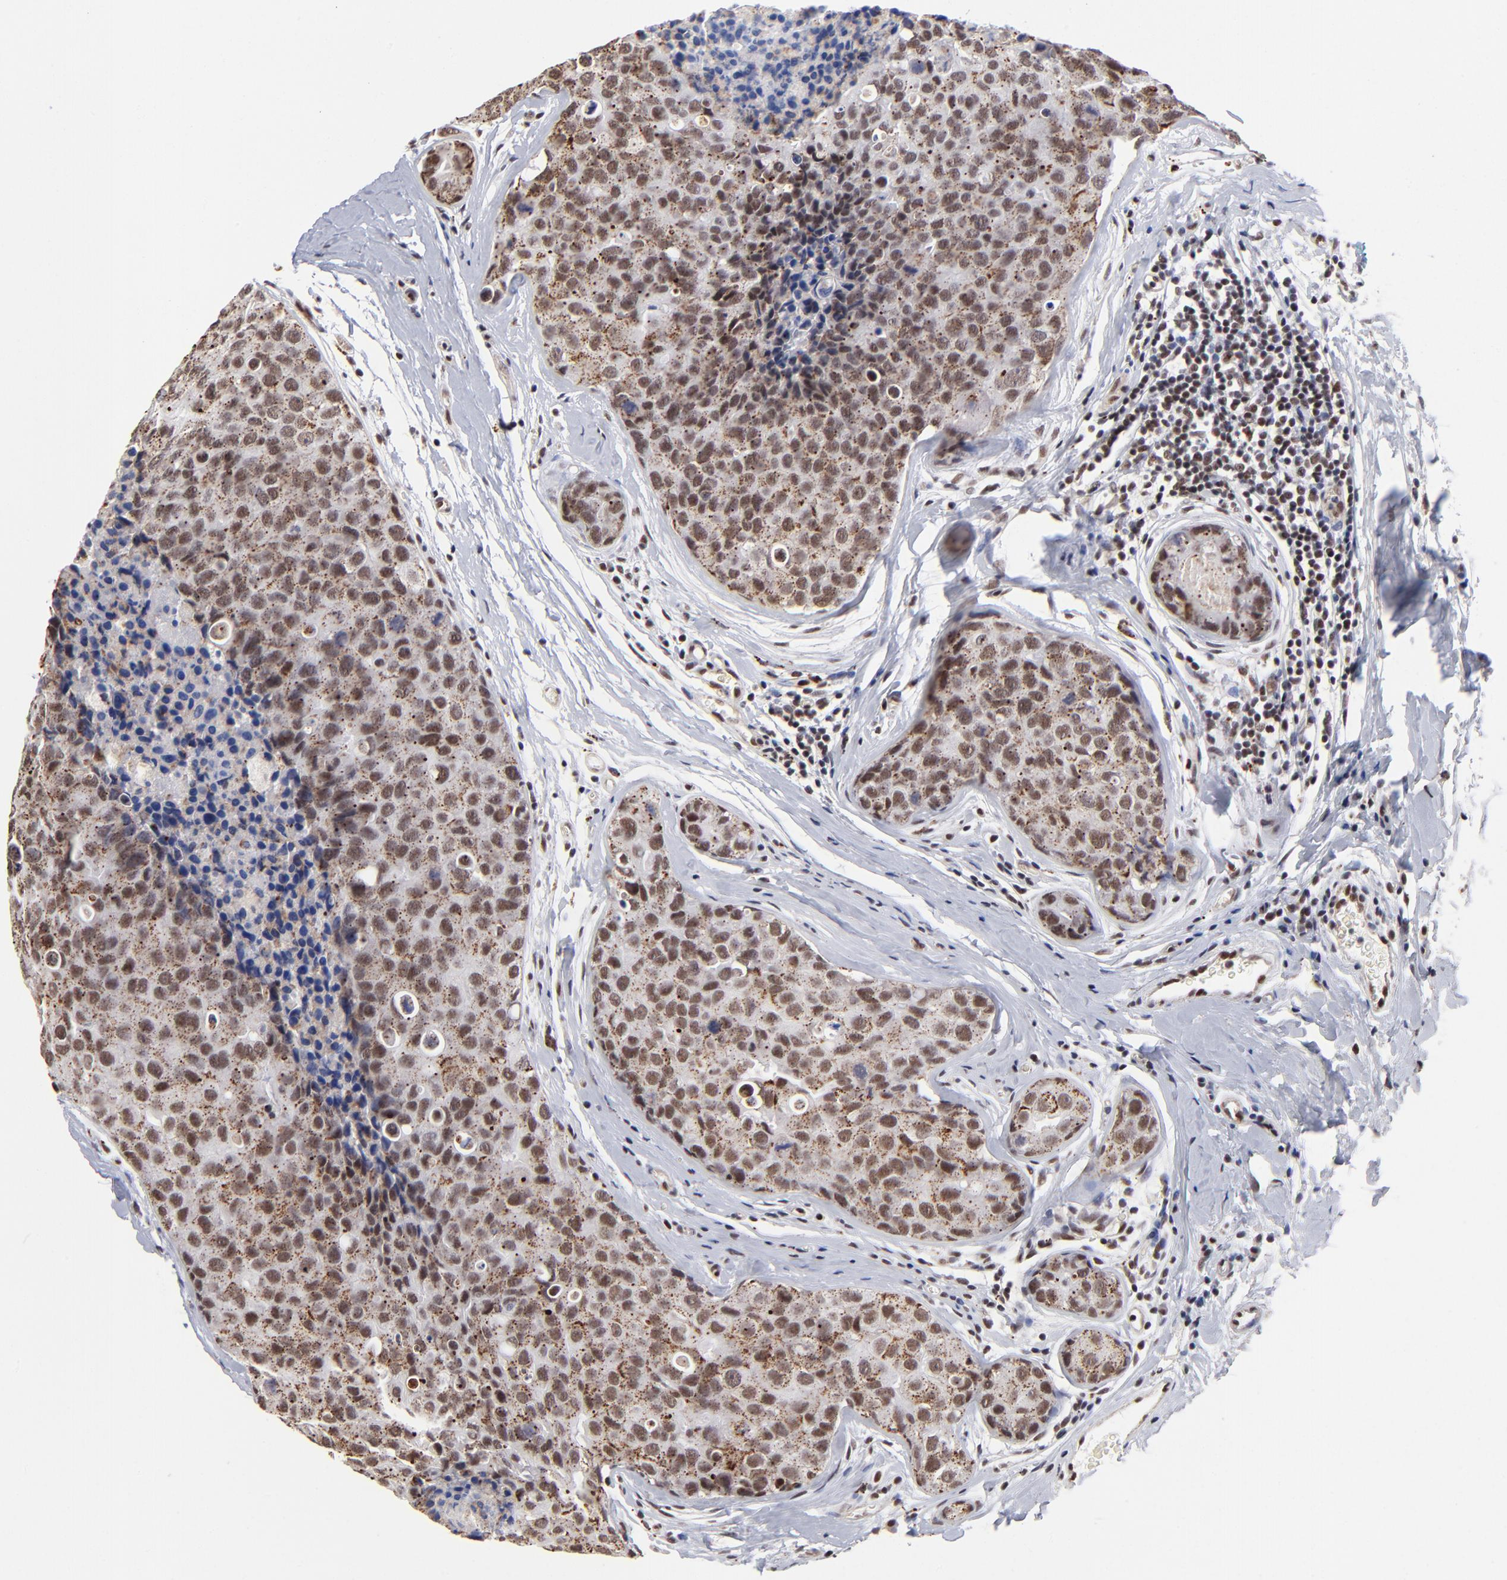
{"staining": {"intensity": "moderate", "quantity": ">75%", "location": "cytoplasmic/membranous,nuclear"}, "tissue": "breast cancer", "cell_type": "Tumor cells", "image_type": "cancer", "snomed": [{"axis": "morphology", "description": "Duct carcinoma"}, {"axis": "topography", "description": "Breast"}], "caption": "Human breast cancer (intraductal carcinoma) stained with a brown dye demonstrates moderate cytoplasmic/membranous and nuclear positive positivity in approximately >75% of tumor cells.", "gene": "GABPA", "patient": {"sex": "female", "age": 24}}